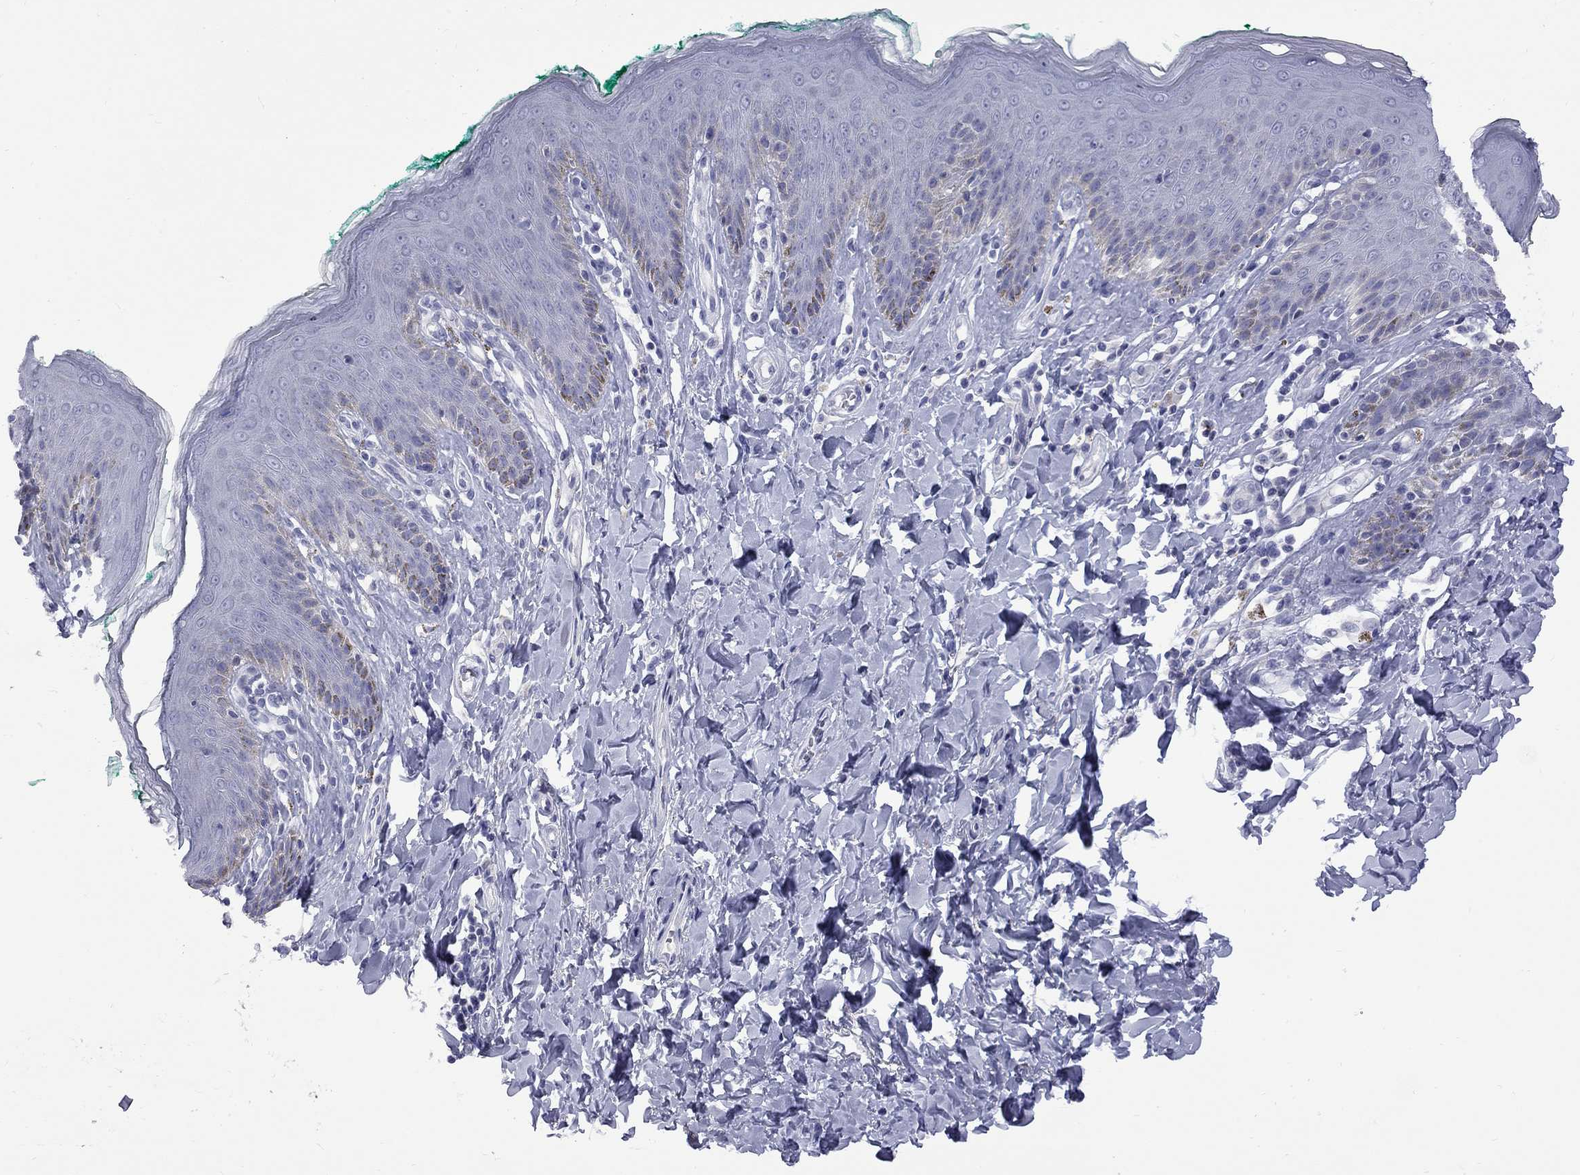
{"staining": {"intensity": "negative", "quantity": "none", "location": "none"}, "tissue": "skin", "cell_type": "Epidermal cells", "image_type": "normal", "snomed": [{"axis": "morphology", "description": "Normal tissue, NOS"}, {"axis": "topography", "description": "Vulva"}], "caption": "This is an IHC histopathology image of benign skin. There is no staining in epidermal cells.", "gene": "ABCB4", "patient": {"sex": "female", "age": 66}}